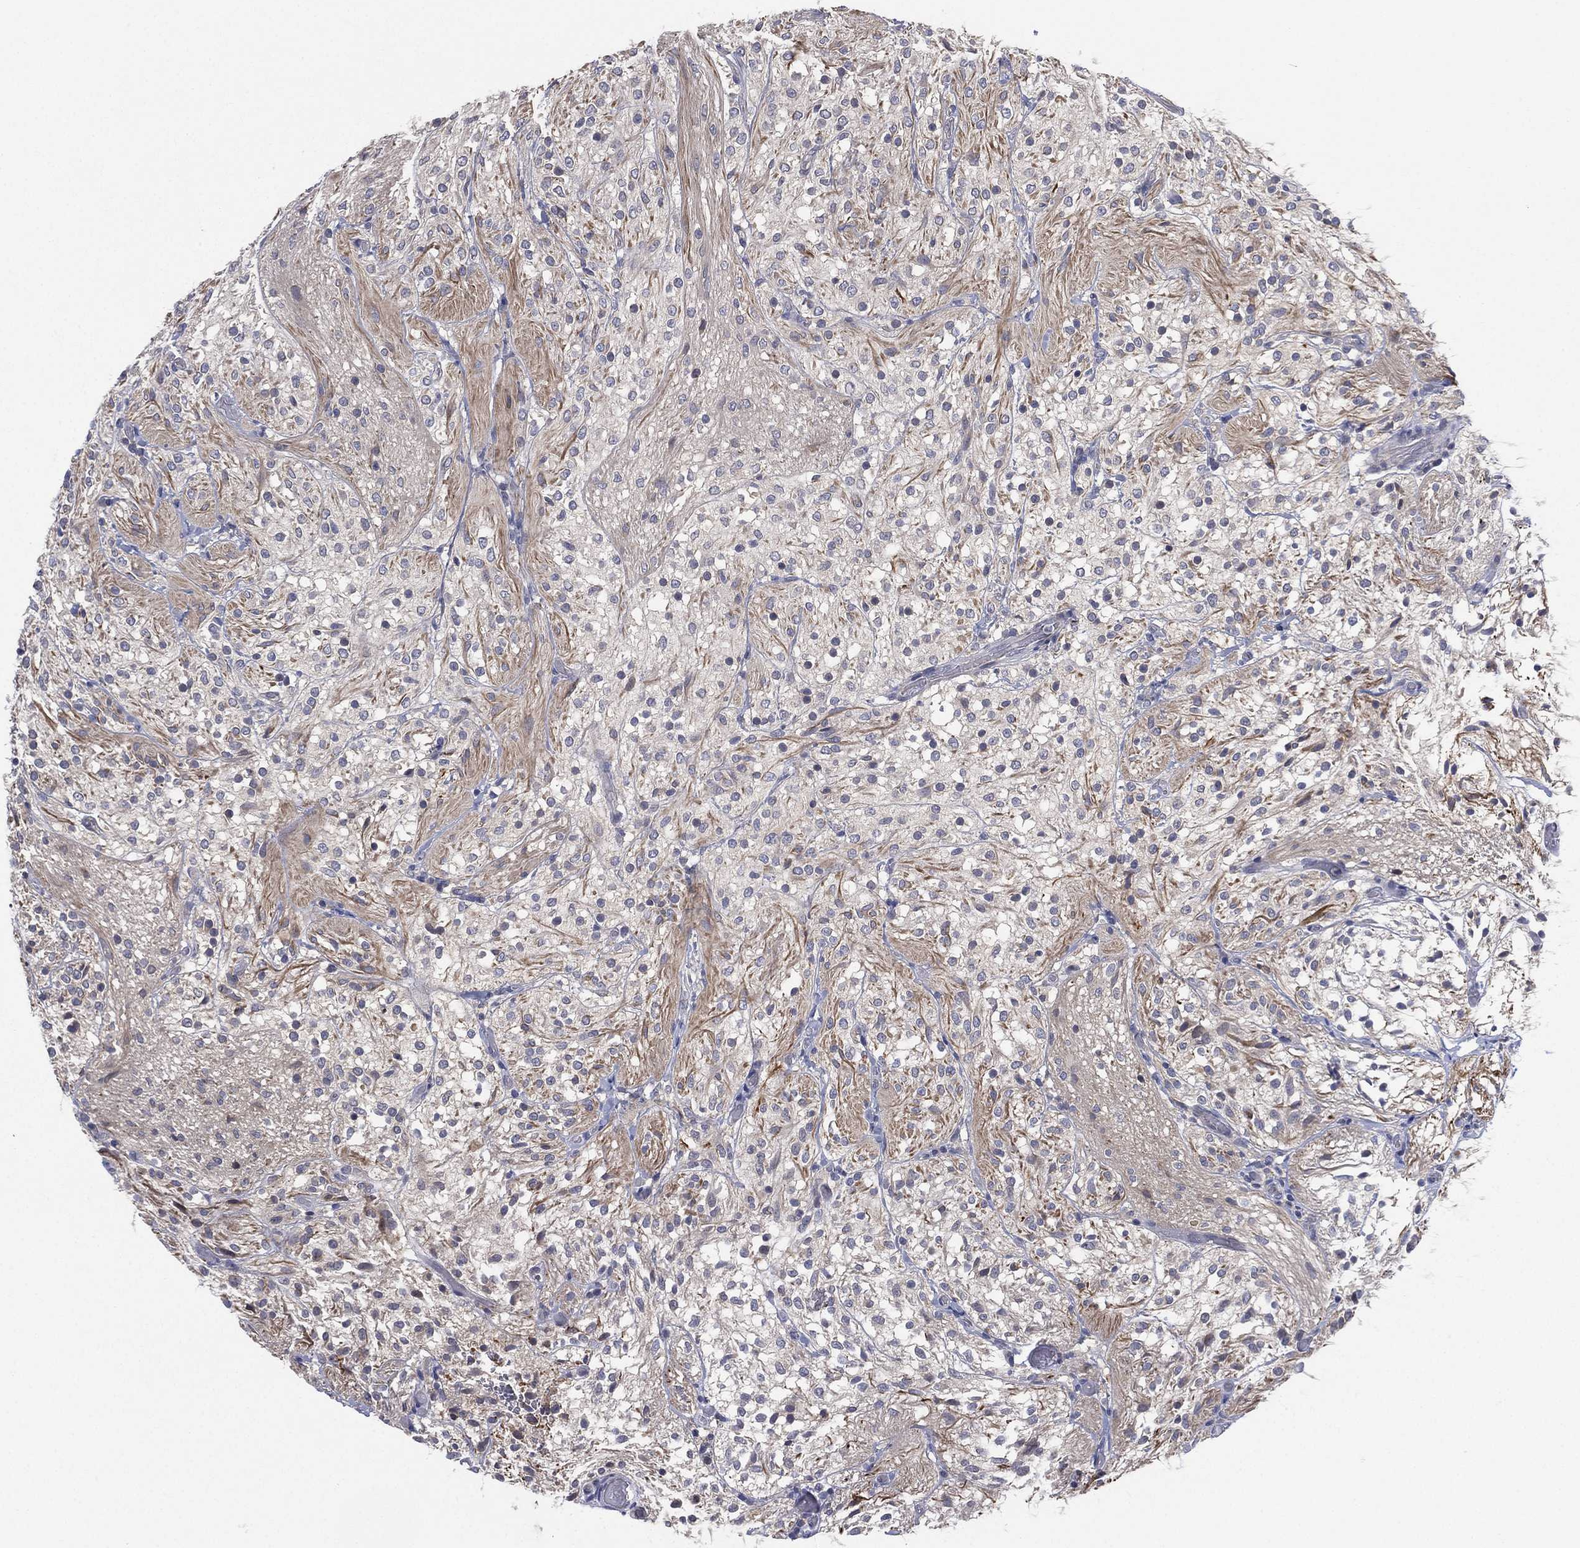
{"staining": {"intensity": "negative", "quantity": "none", "location": "none"}, "tissue": "glioma", "cell_type": "Tumor cells", "image_type": "cancer", "snomed": [{"axis": "morphology", "description": "Glioma, malignant, Low grade"}, {"axis": "topography", "description": "Brain"}], "caption": "IHC of glioma displays no expression in tumor cells. (Stains: DAB immunohistochemistry with hematoxylin counter stain, Microscopy: brightfield microscopy at high magnification).", "gene": "MPP7", "patient": {"sex": "male", "age": 3}}